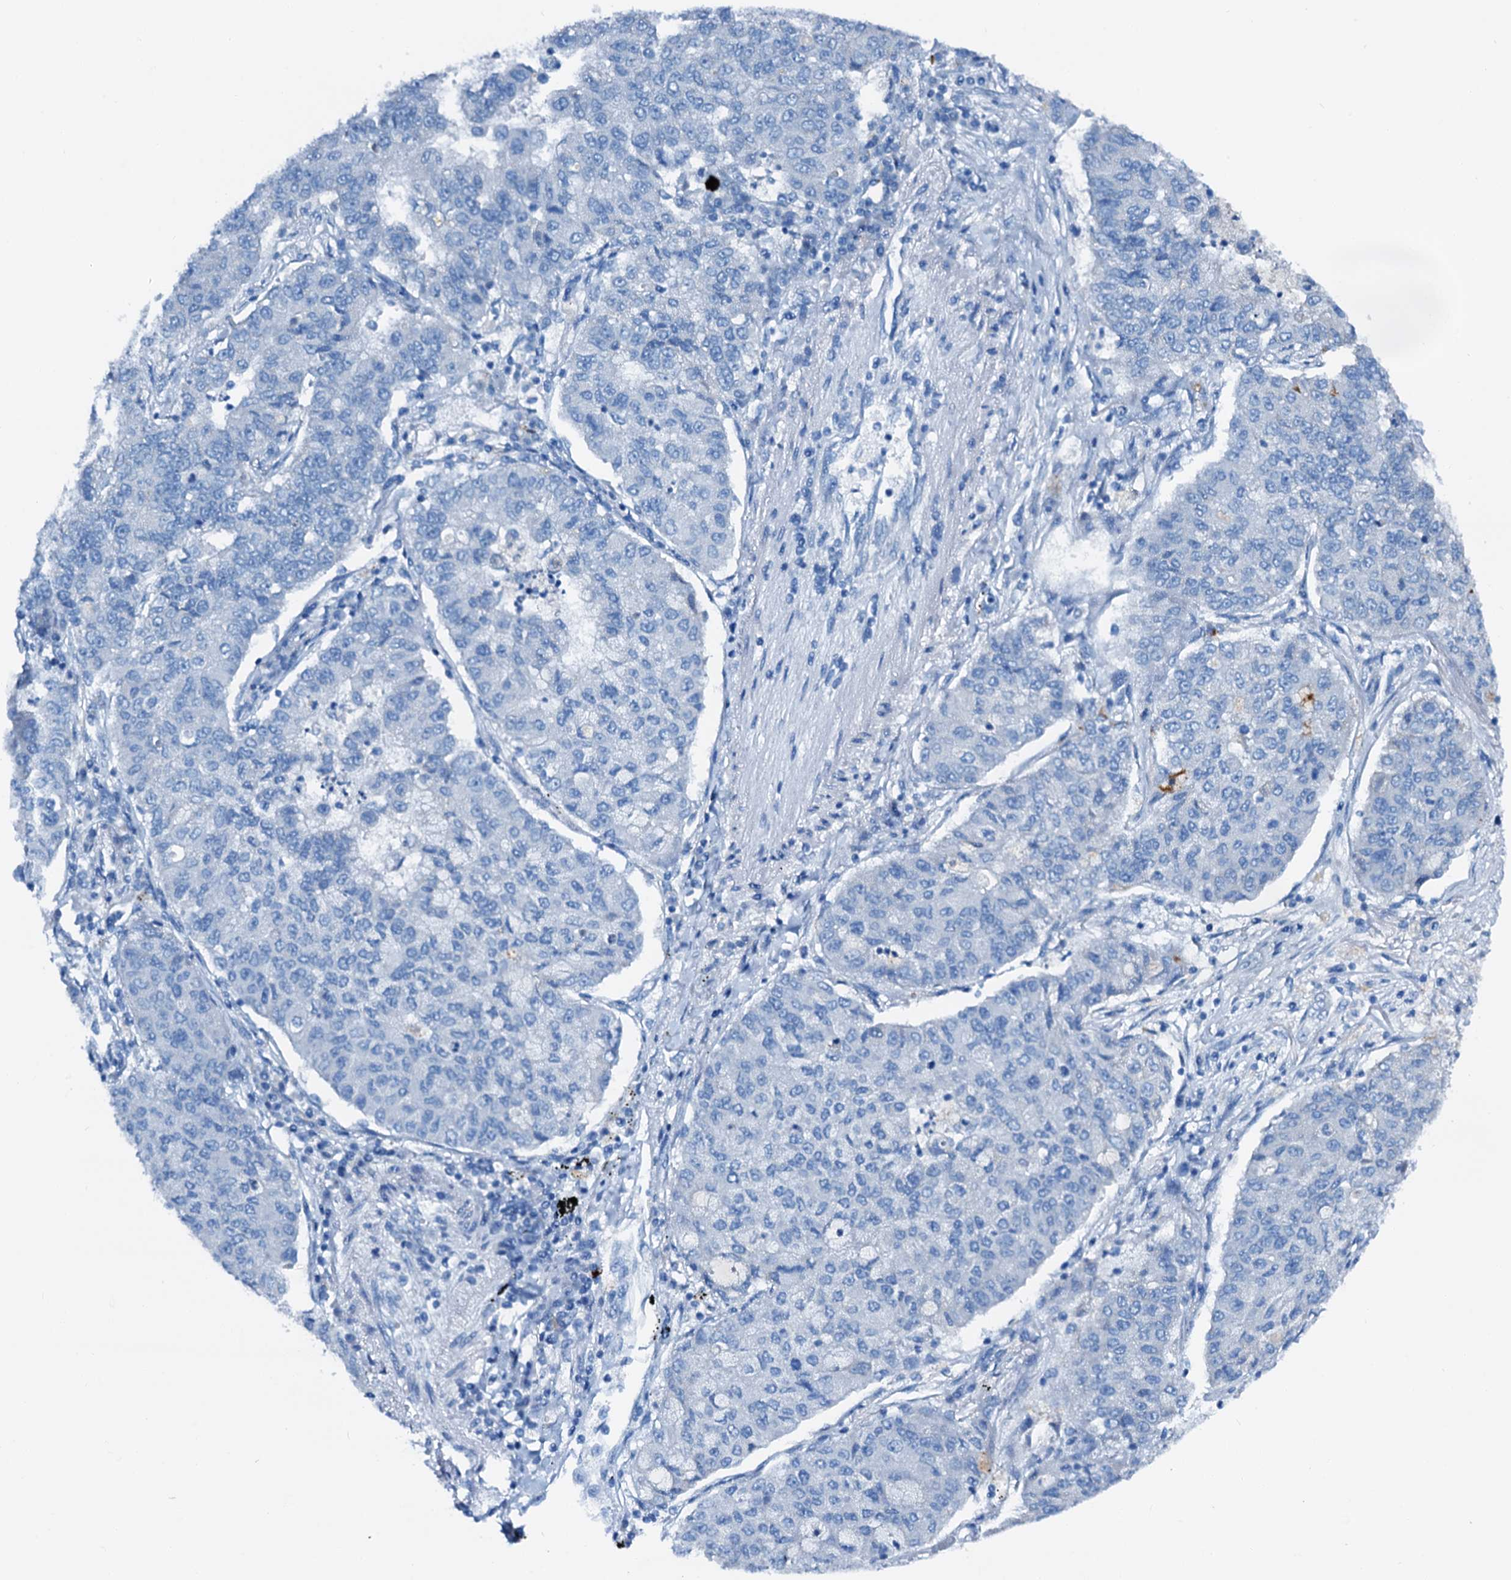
{"staining": {"intensity": "negative", "quantity": "none", "location": "none"}, "tissue": "lung cancer", "cell_type": "Tumor cells", "image_type": "cancer", "snomed": [{"axis": "morphology", "description": "Squamous cell carcinoma, NOS"}, {"axis": "topography", "description": "Lung"}], "caption": "Human lung cancer (squamous cell carcinoma) stained for a protein using immunohistochemistry shows no staining in tumor cells.", "gene": "C1QTNF4", "patient": {"sex": "male", "age": 74}}